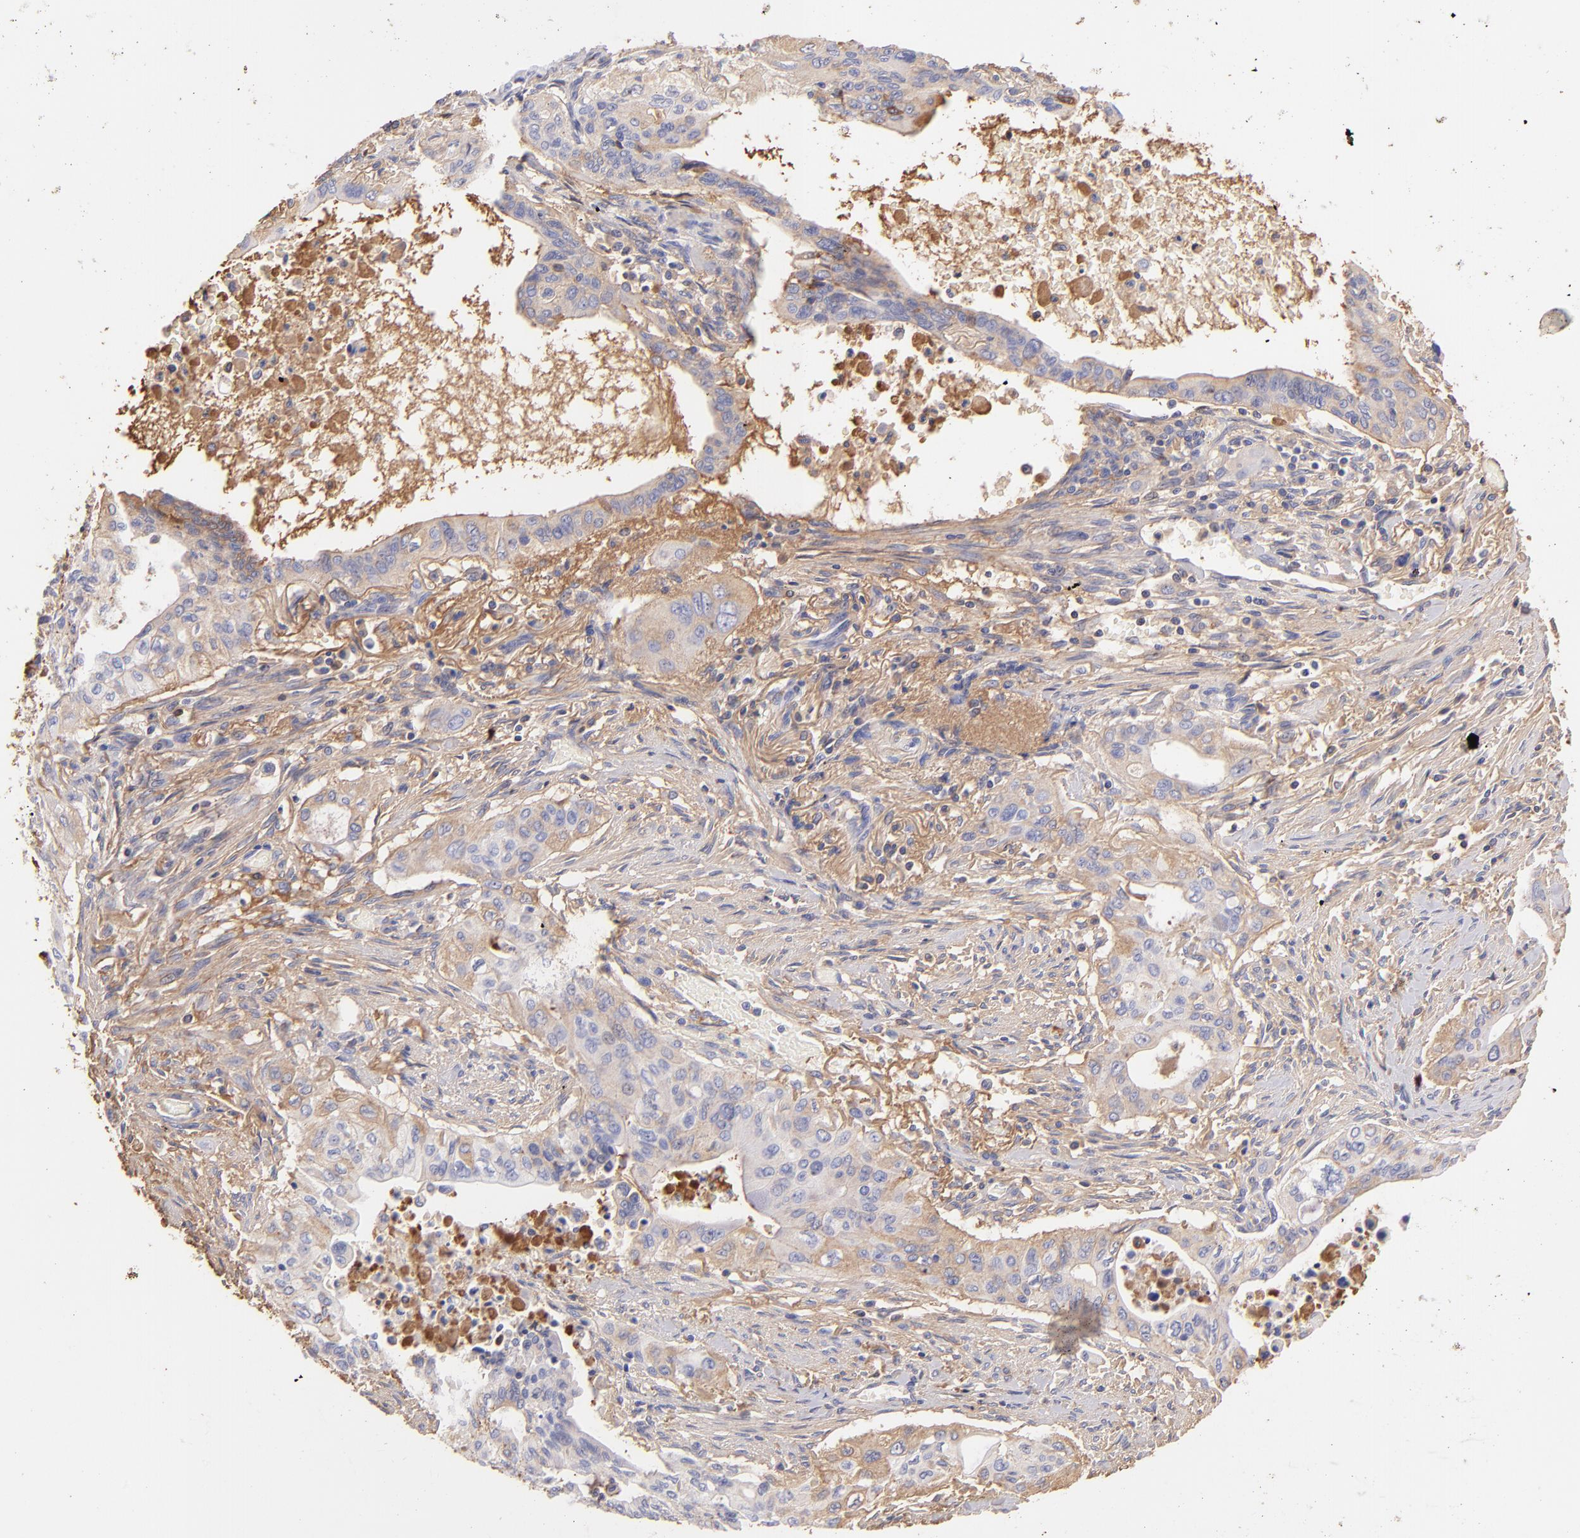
{"staining": {"intensity": "moderate", "quantity": ">75%", "location": "cytoplasmic/membranous"}, "tissue": "pancreatic cancer", "cell_type": "Tumor cells", "image_type": "cancer", "snomed": [{"axis": "morphology", "description": "Adenocarcinoma, NOS"}, {"axis": "topography", "description": "Pancreas"}], "caption": "Moderate cytoplasmic/membranous staining for a protein is present in approximately >75% of tumor cells of pancreatic cancer (adenocarcinoma) using immunohistochemistry.", "gene": "FGB", "patient": {"sex": "male", "age": 77}}